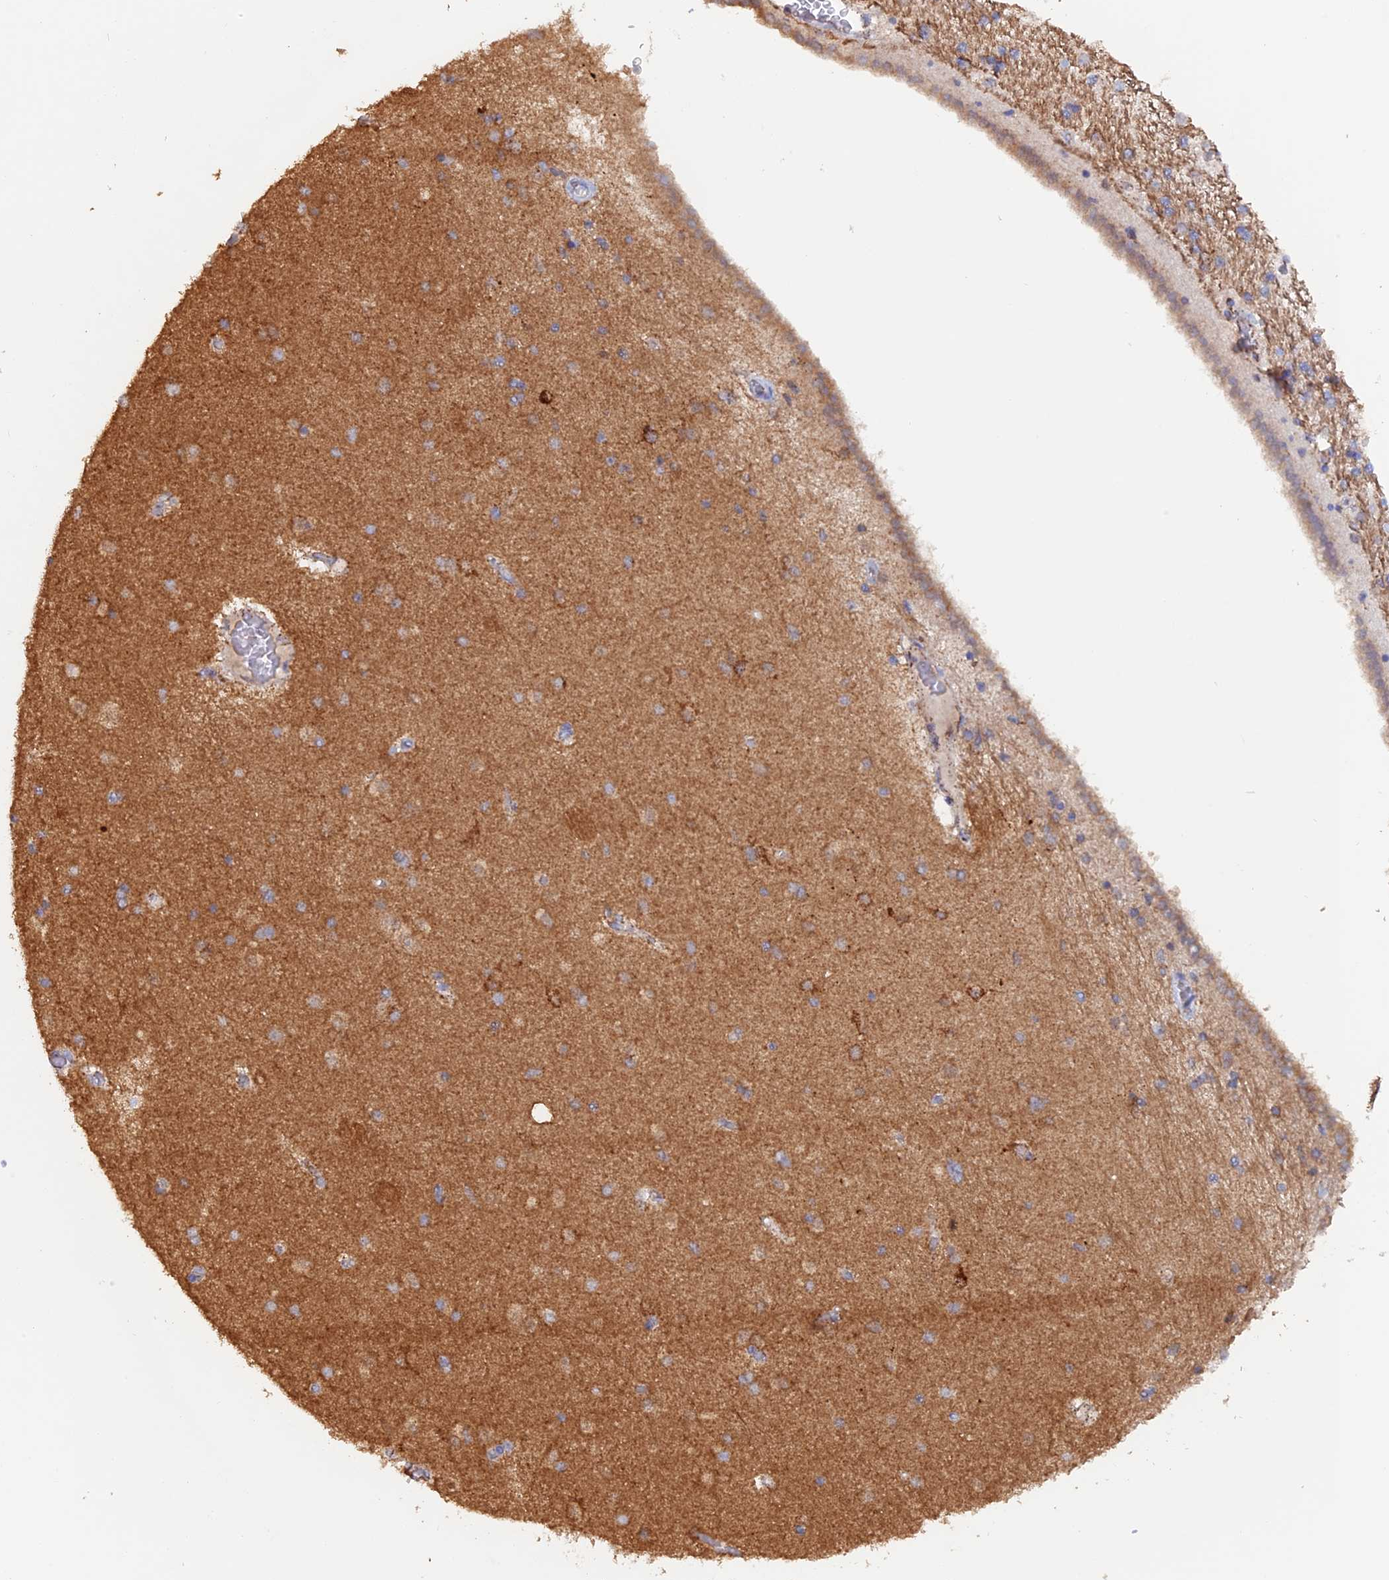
{"staining": {"intensity": "moderate", "quantity": "25%-75%", "location": "cytoplasmic/membranous"}, "tissue": "hippocampus", "cell_type": "Glial cells", "image_type": "normal", "snomed": [{"axis": "morphology", "description": "Normal tissue, NOS"}, {"axis": "topography", "description": "Hippocampus"}], "caption": "Immunohistochemical staining of normal human hippocampus shows 25%-75% levels of moderate cytoplasmic/membranous protein expression in about 25%-75% of glial cells.", "gene": "DTYMK", "patient": {"sex": "female", "age": 54}}